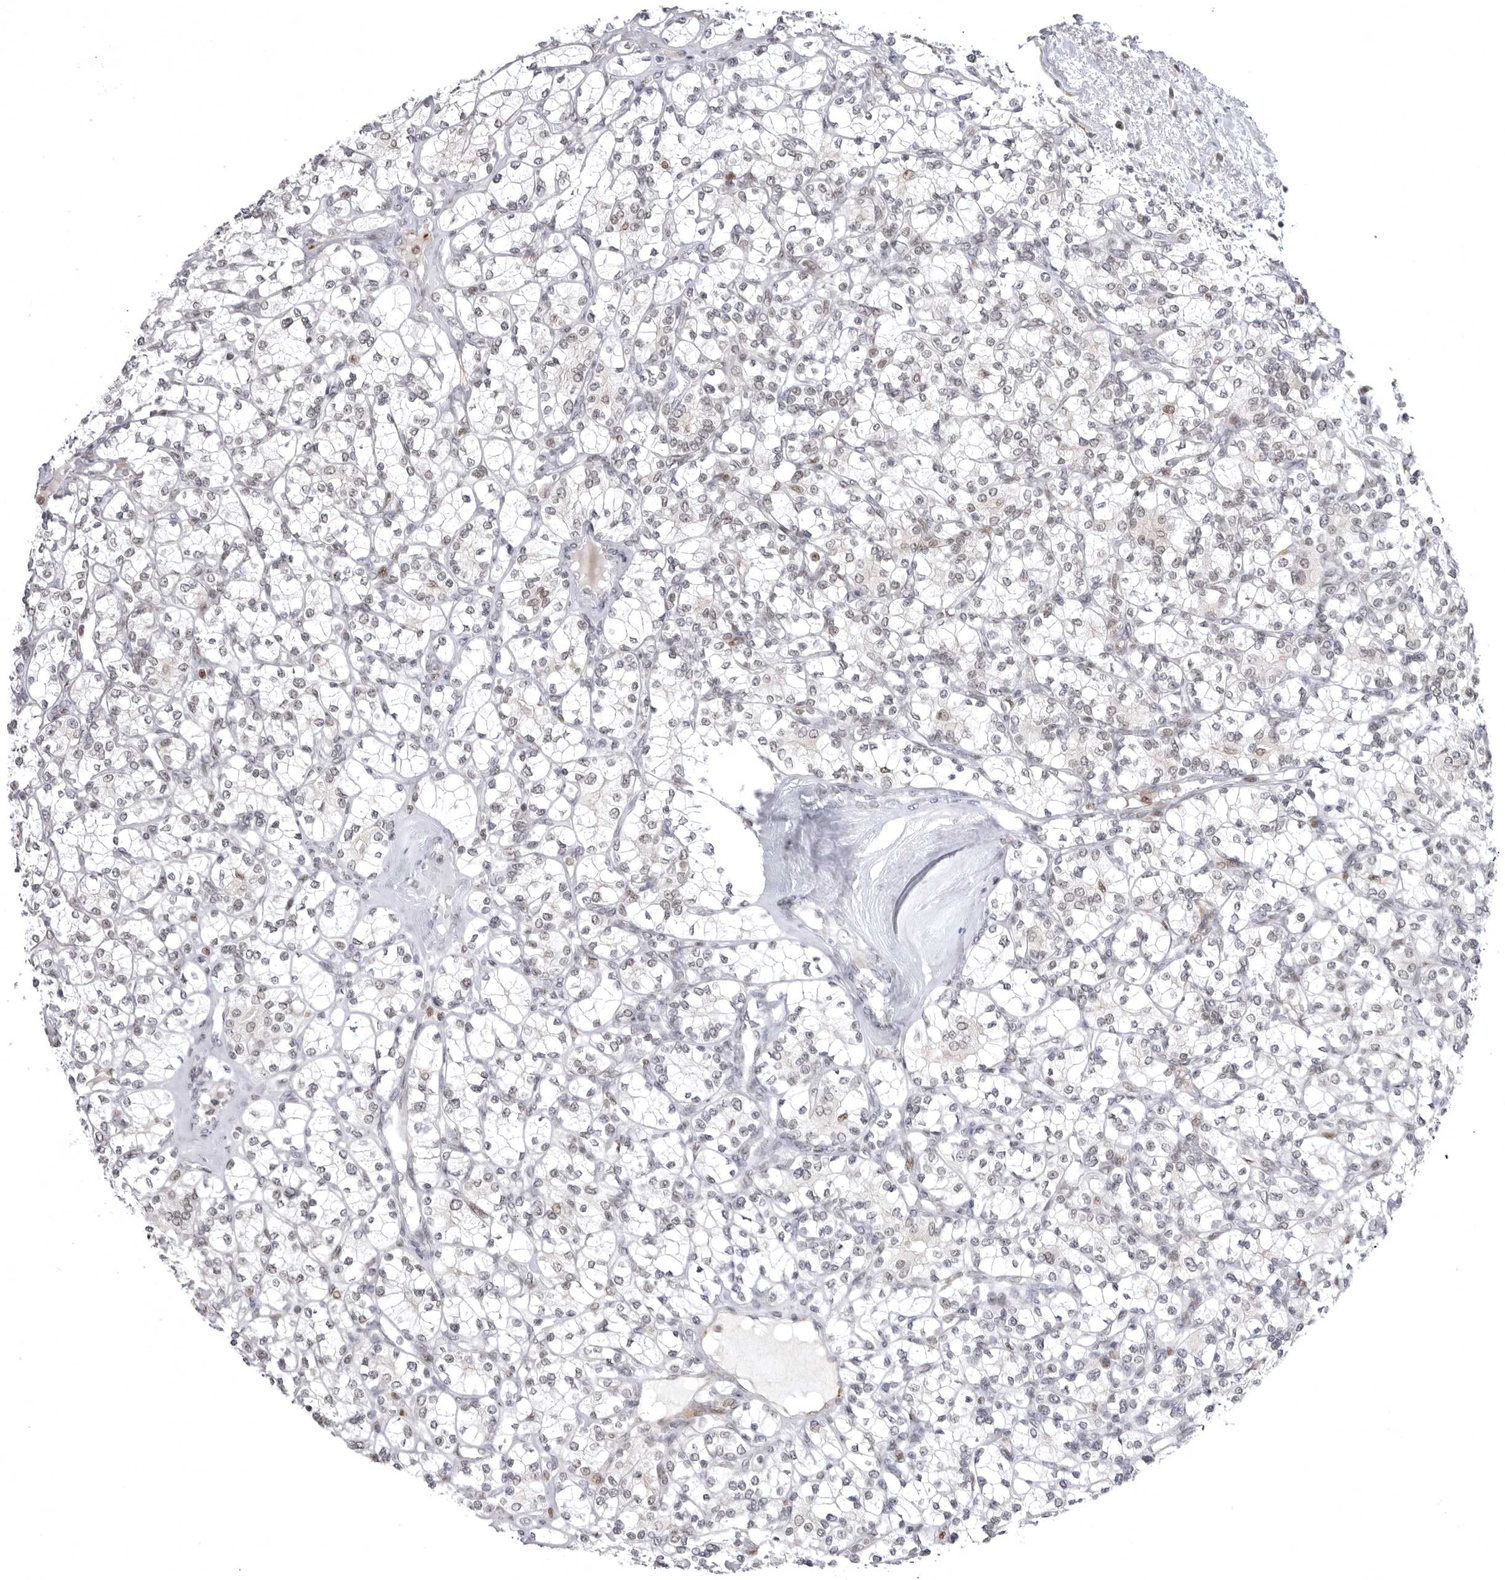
{"staining": {"intensity": "negative", "quantity": "none", "location": "none"}, "tissue": "renal cancer", "cell_type": "Tumor cells", "image_type": "cancer", "snomed": [{"axis": "morphology", "description": "Adenocarcinoma, NOS"}, {"axis": "topography", "description": "Kidney"}], "caption": "Tumor cells show no significant protein expression in adenocarcinoma (renal). (DAB (3,3'-diaminobenzidine) immunohistochemistry (IHC) visualized using brightfield microscopy, high magnification).", "gene": "PTK2B", "patient": {"sex": "male", "age": 77}}